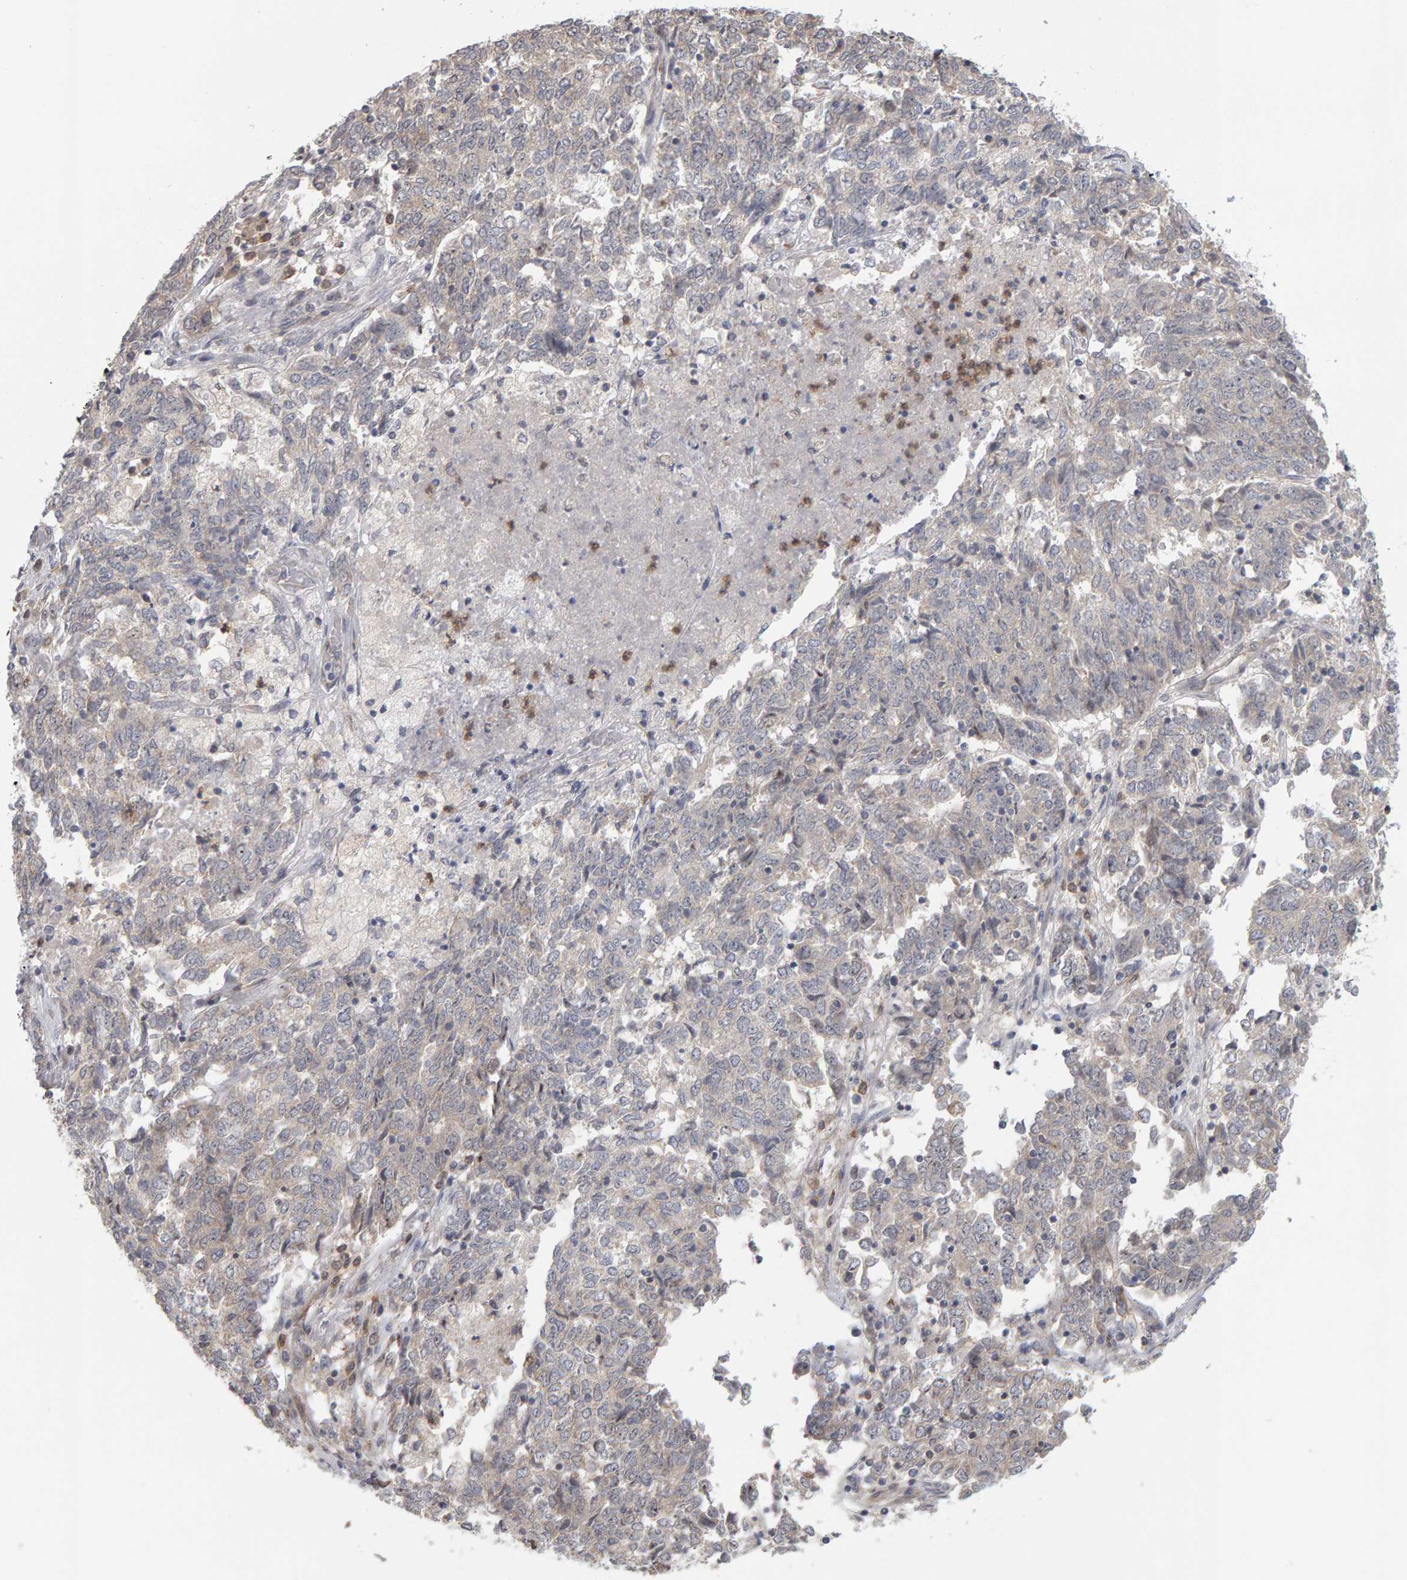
{"staining": {"intensity": "negative", "quantity": "none", "location": "none"}, "tissue": "endometrial cancer", "cell_type": "Tumor cells", "image_type": "cancer", "snomed": [{"axis": "morphology", "description": "Adenocarcinoma, NOS"}, {"axis": "topography", "description": "Endometrium"}], "caption": "Tumor cells show no significant positivity in endometrial adenocarcinoma.", "gene": "MSRA", "patient": {"sex": "female", "age": 80}}